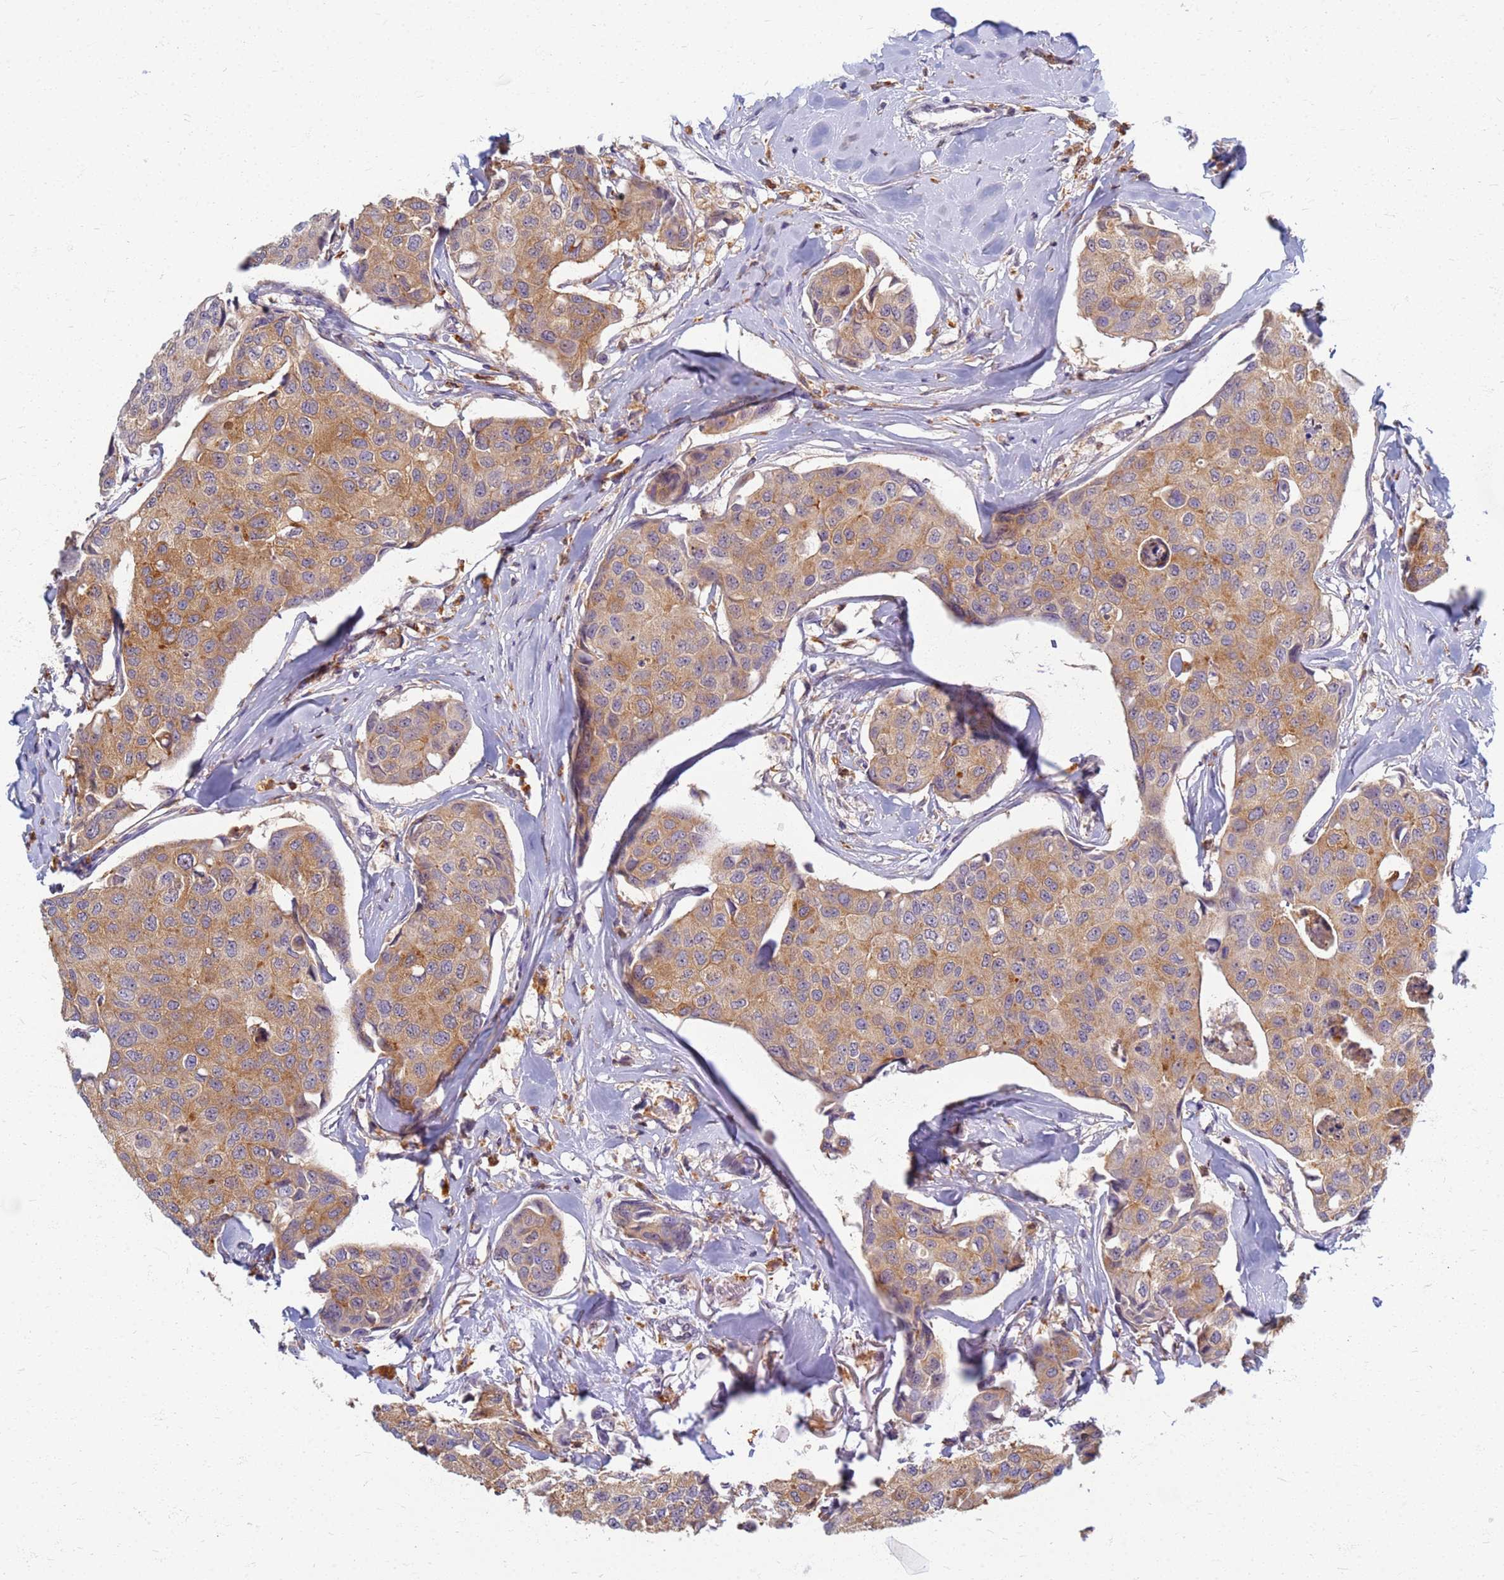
{"staining": {"intensity": "moderate", "quantity": ">75%", "location": "cytoplasmic/membranous"}, "tissue": "breast cancer", "cell_type": "Tumor cells", "image_type": "cancer", "snomed": [{"axis": "morphology", "description": "Duct carcinoma"}, {"axis": "topography", "description": "Breast"}], "caption": "Immunohistochemistry (DAB) staining of infiltrating ductal carcinoma (breast) shows moderate cytoplasmic/membranous protein expression in approximately >75% of tumor cells.", "gene": "ATP6V1E1", "patient": {"sex": "female", "age": 80}}